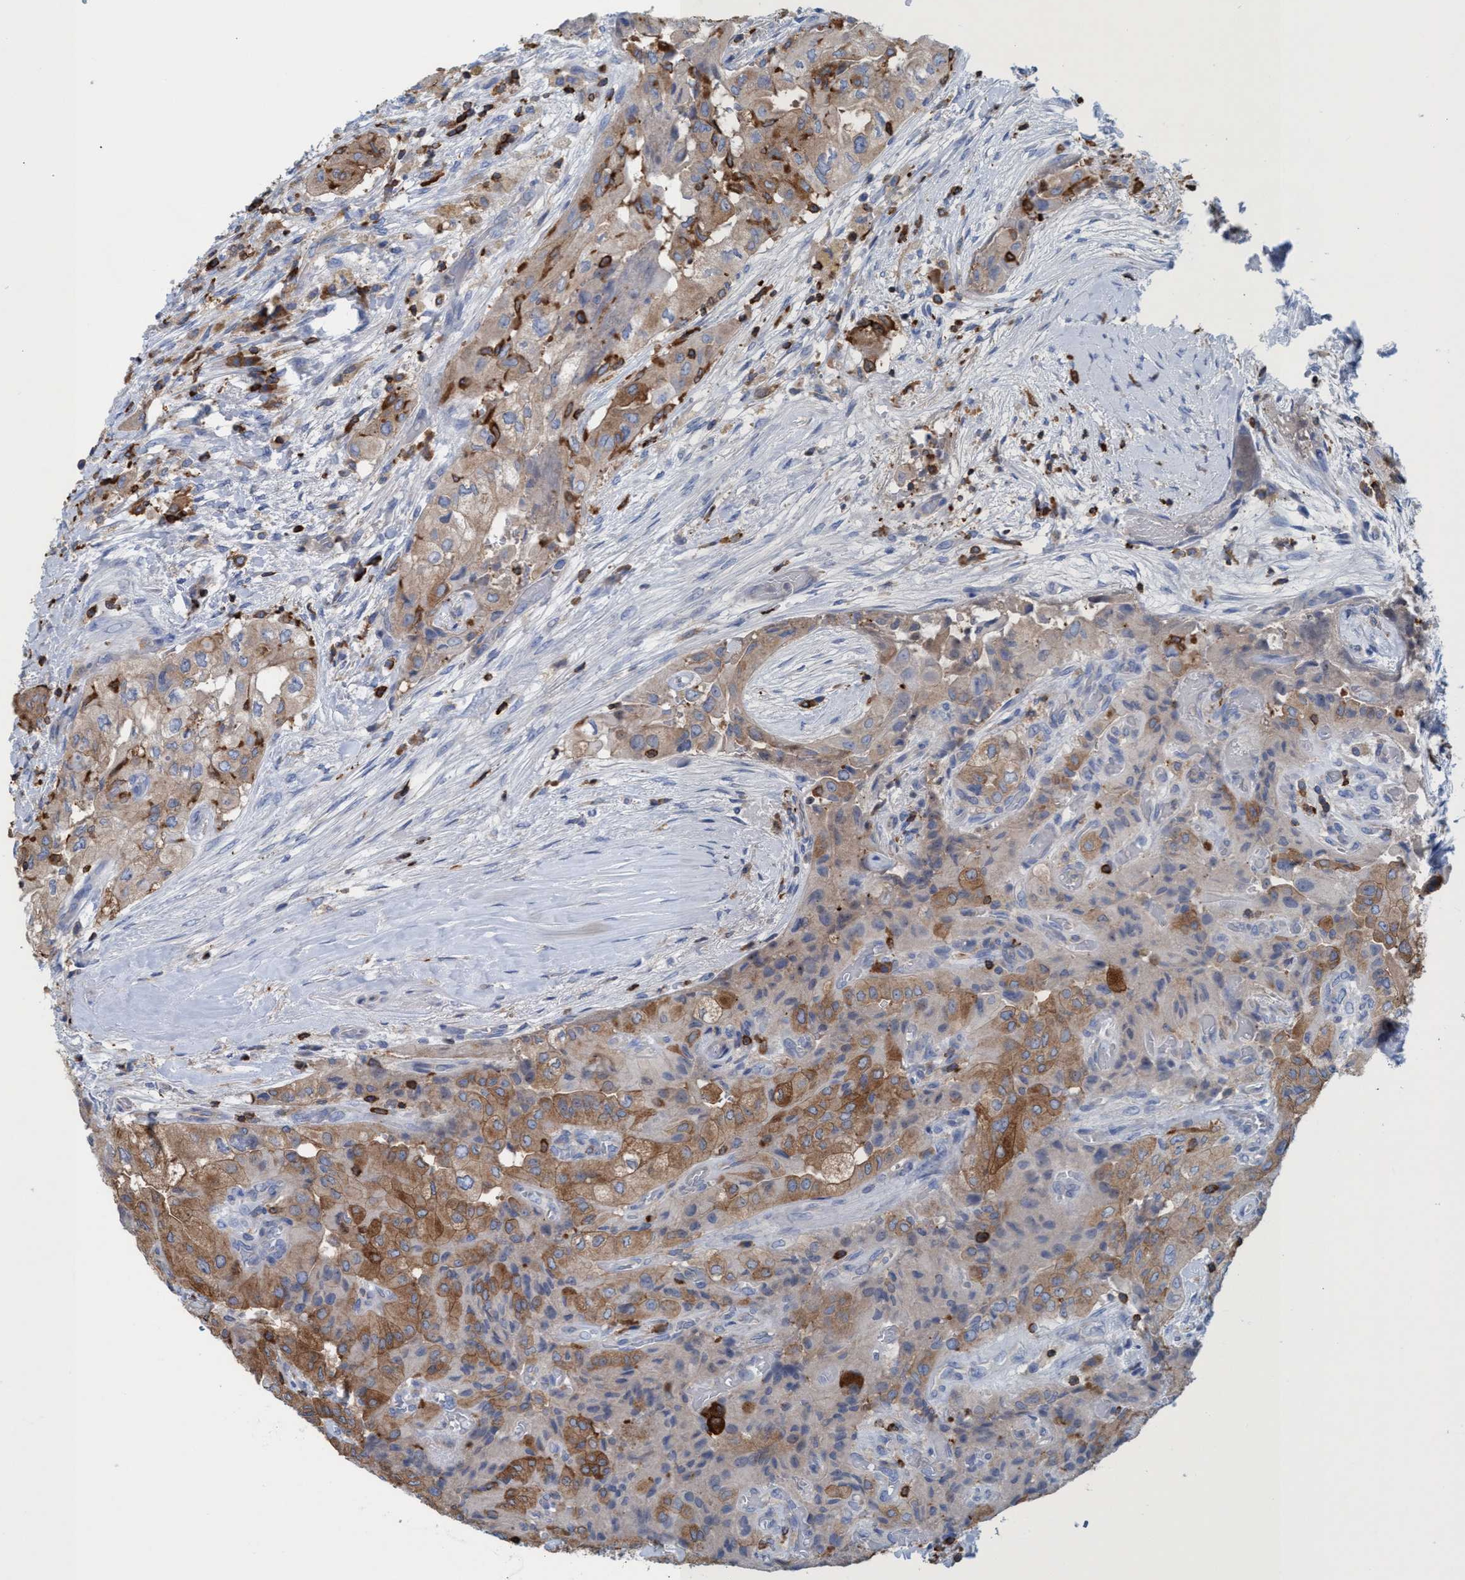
{"staining": {"intensity": "moderate", "quantity": ">75%", "location": "cytoplasmic/membranous"}, "tissue": "thyroid cancer", "cell_type": "Tumor cells", "image_type": "cancer", "snomed": [{"axis": "morphology", "description": "Papillary adenocarcinoma, NOS"}, {"axis": "topography", "description": "Thyroid gland"}], "caption": "The photomicrograph demonstrates immunohistochemical staining of thyroid papillary adenocarcinoma. There is moderate cytoplasmic/membranous expression is appreciated in about >75% of tumor cells.", "gene": "EZR", "patient": {"sex": "female", "age": 59}}